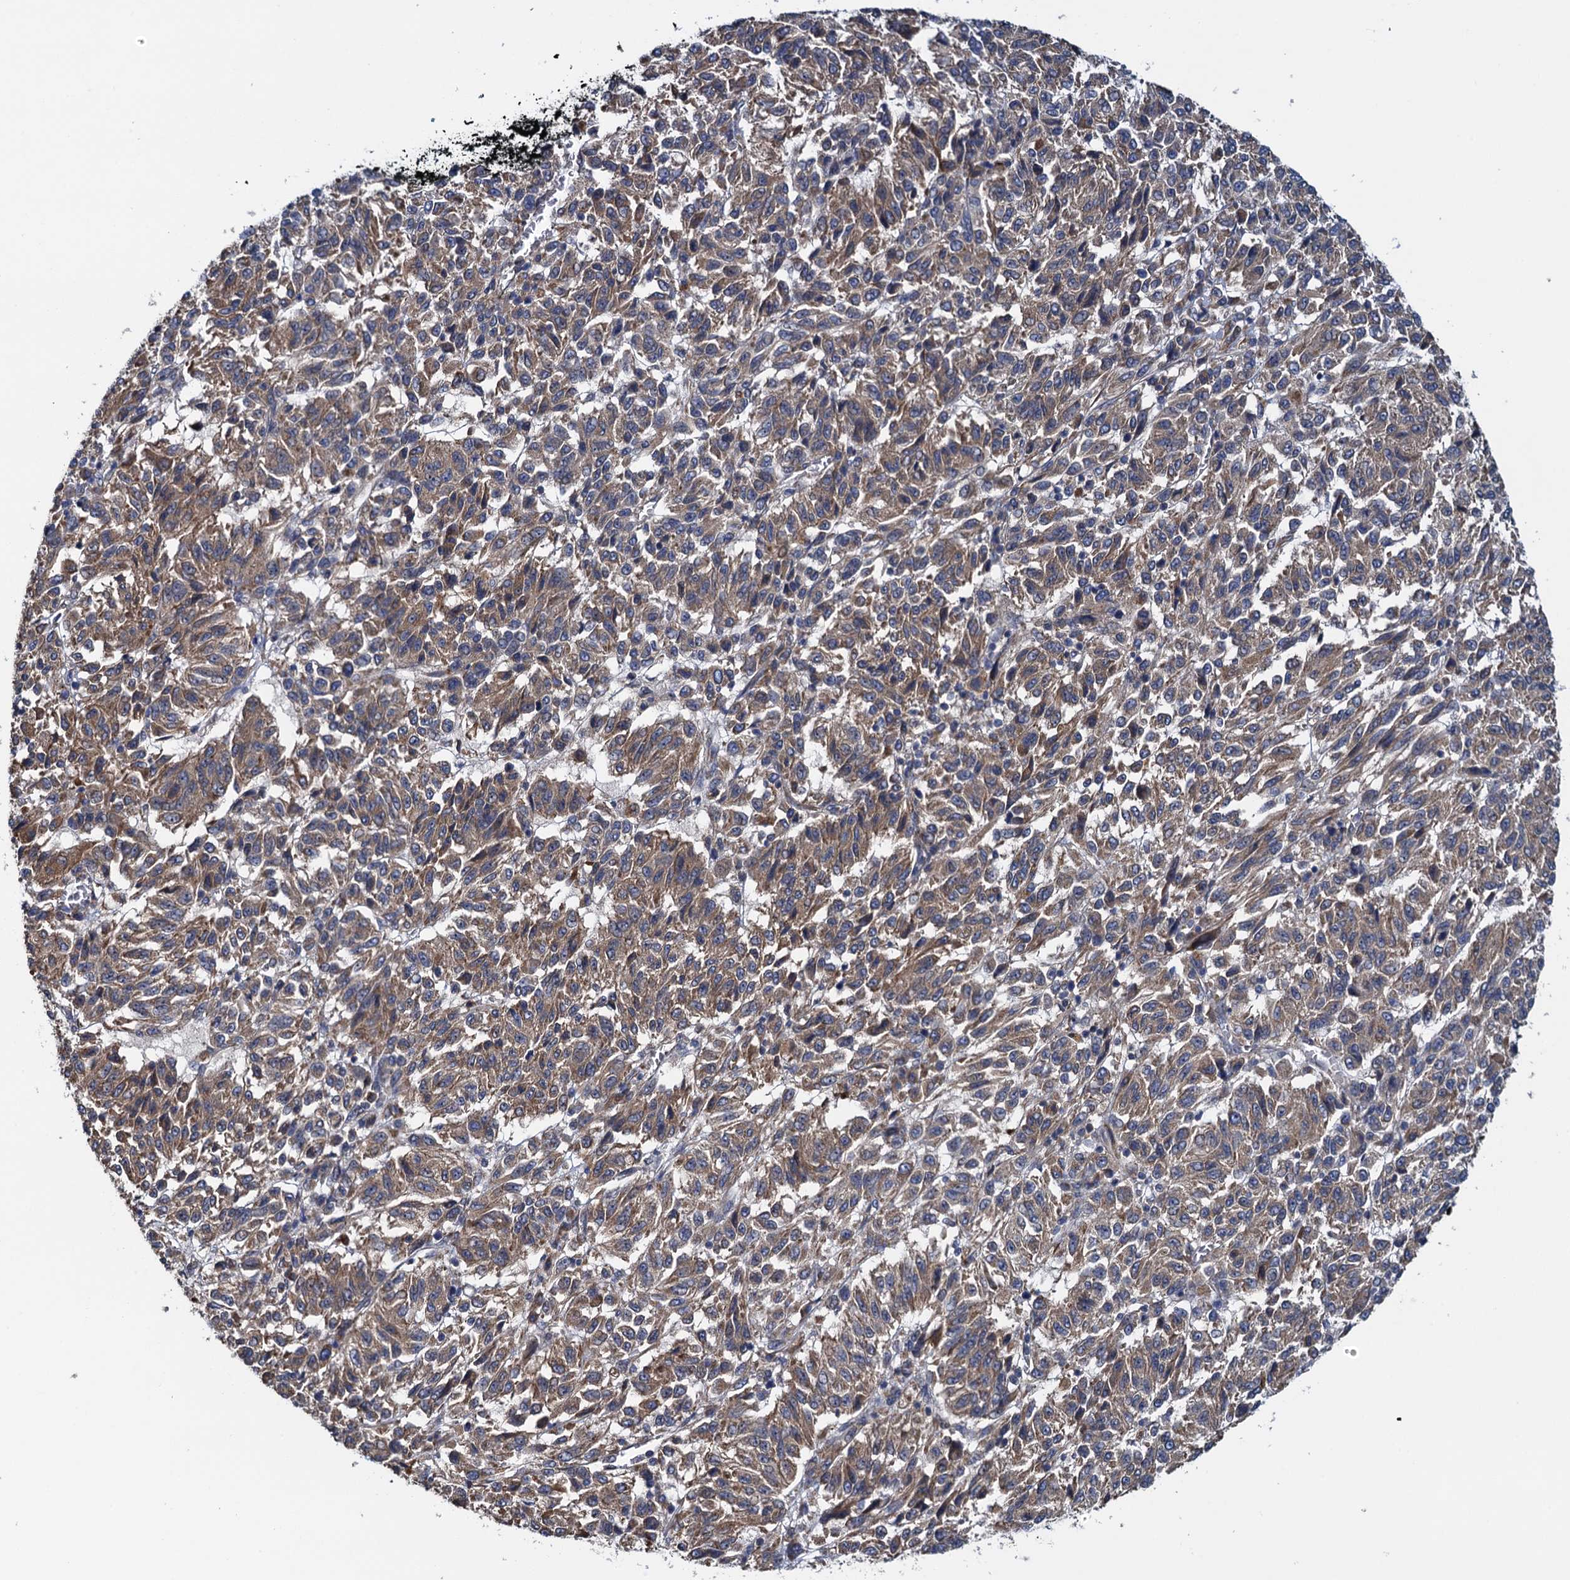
{"staining": {"intensity": "moderate", "quantity": ">75%", "location": "cytoplasmic/membranous"}, "tissue": "melanoma", "cell_type": "Tumor cells", "image_type": "cancer", "snomed": [{"axis": "morphology", "description": "Malignant melanoma, Metastatic site"}, {"axis": "topography", "description": "Lung"}], "caption": "This is a photomicrograph of IHC staining of malignant melanoma (metastatic site), which shows moderate staining in the cytoplasmic/membranous of tumor cells.", "gene": "ADCY9", "patient": {"sex": "male", "age": 64}}